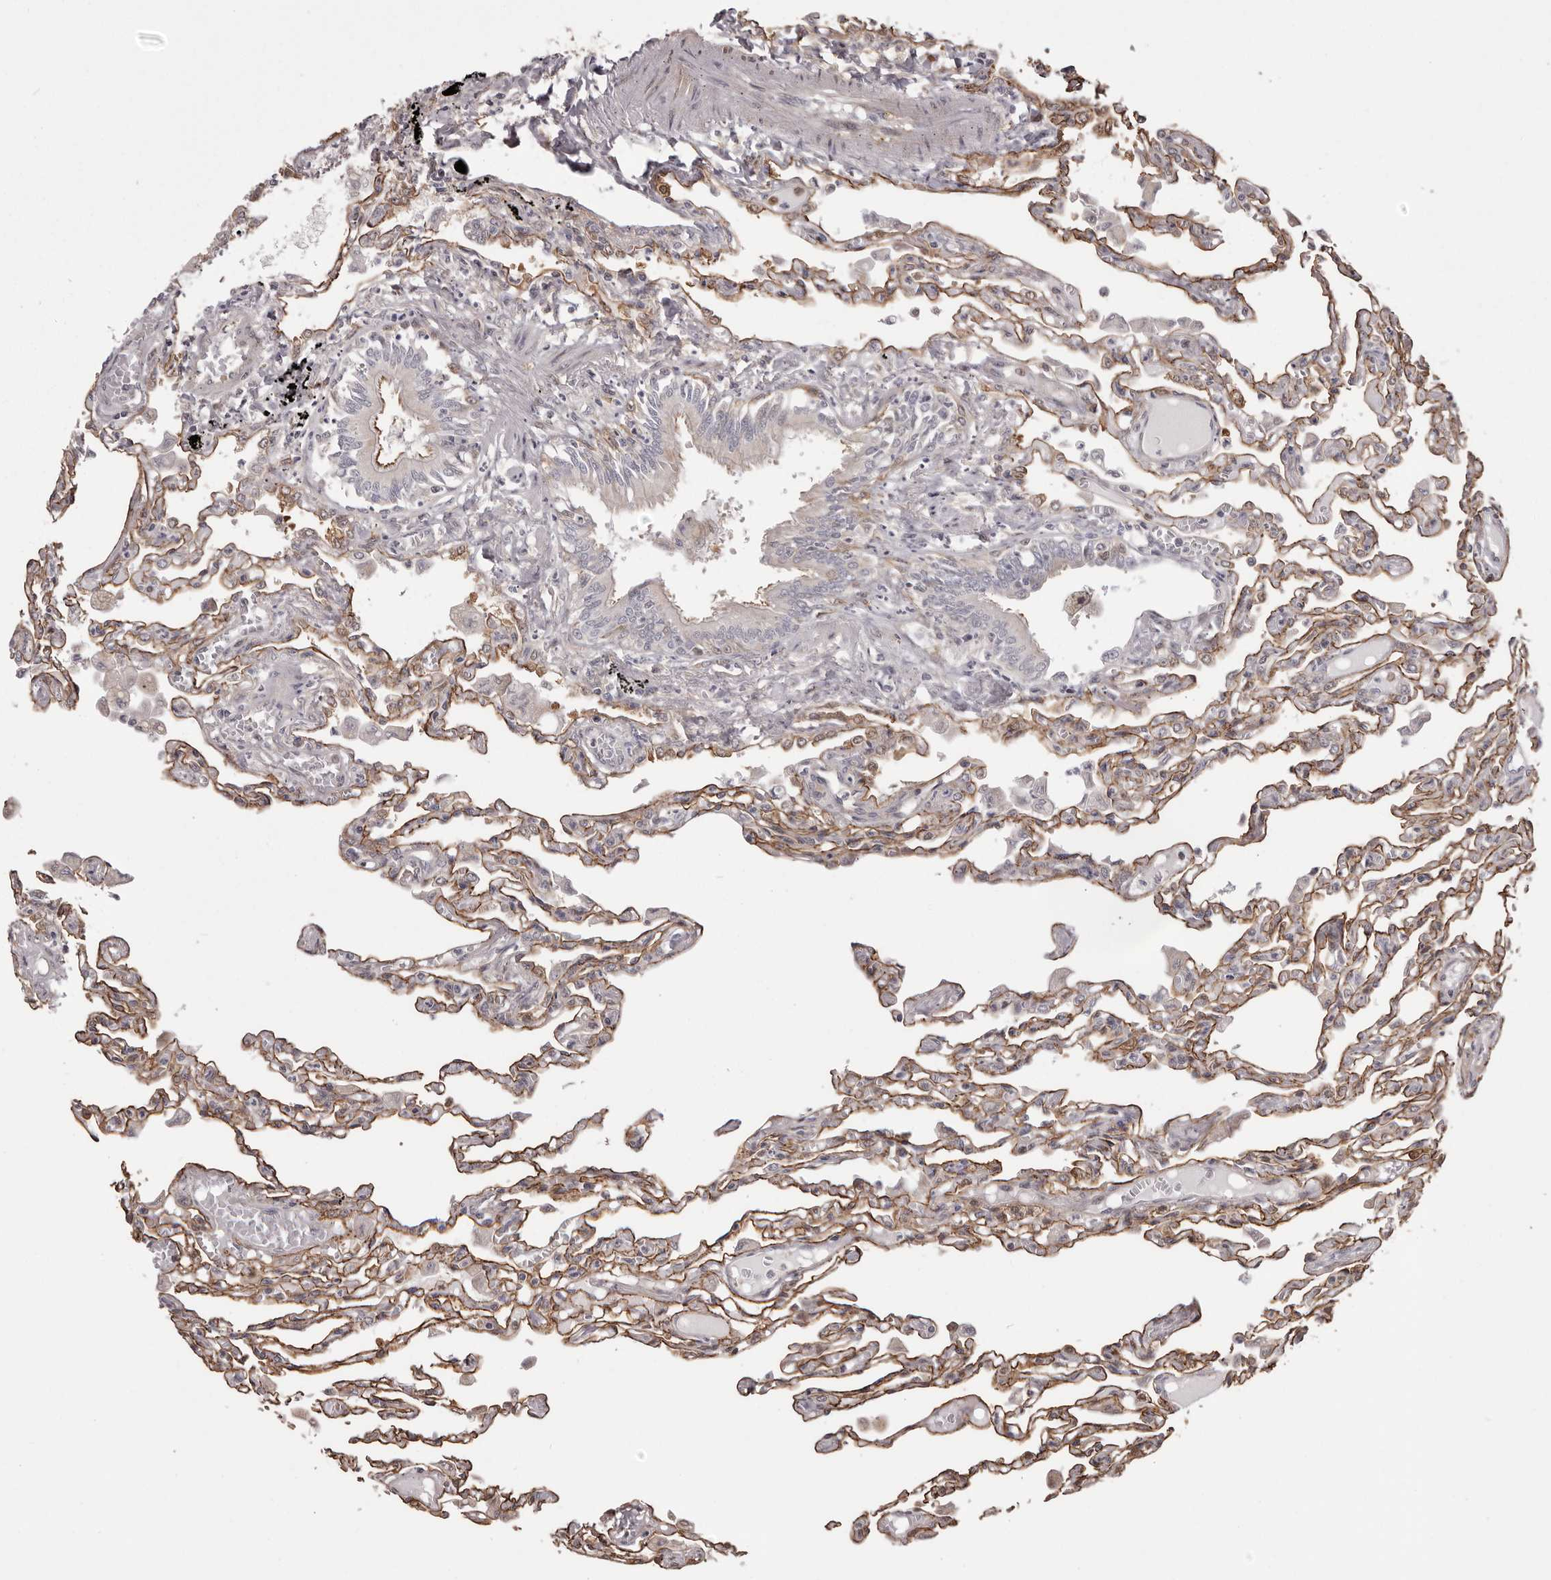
{"staining": {"intensity": "moderate", "quantity": ">75%", "location": "cytoplasmic/membranous"}, "tissue": "lung", "cell_type": "Alveolar cells", "image_type": "normal", "snomed": [{"axis": "morphology", "description": "Normal tissue, NOS"}, {"axis": "topography", "description": "Bronchus"}, {"axis": "topography", "description": "Lung"}], "caption": "The immunohistochemical stain labels moderate cytoplasmic/membranous staining in alveolar cells of unremarkable lung.", "gene": "GFOD1", "patient": {"sex": "female", "age": 49}}